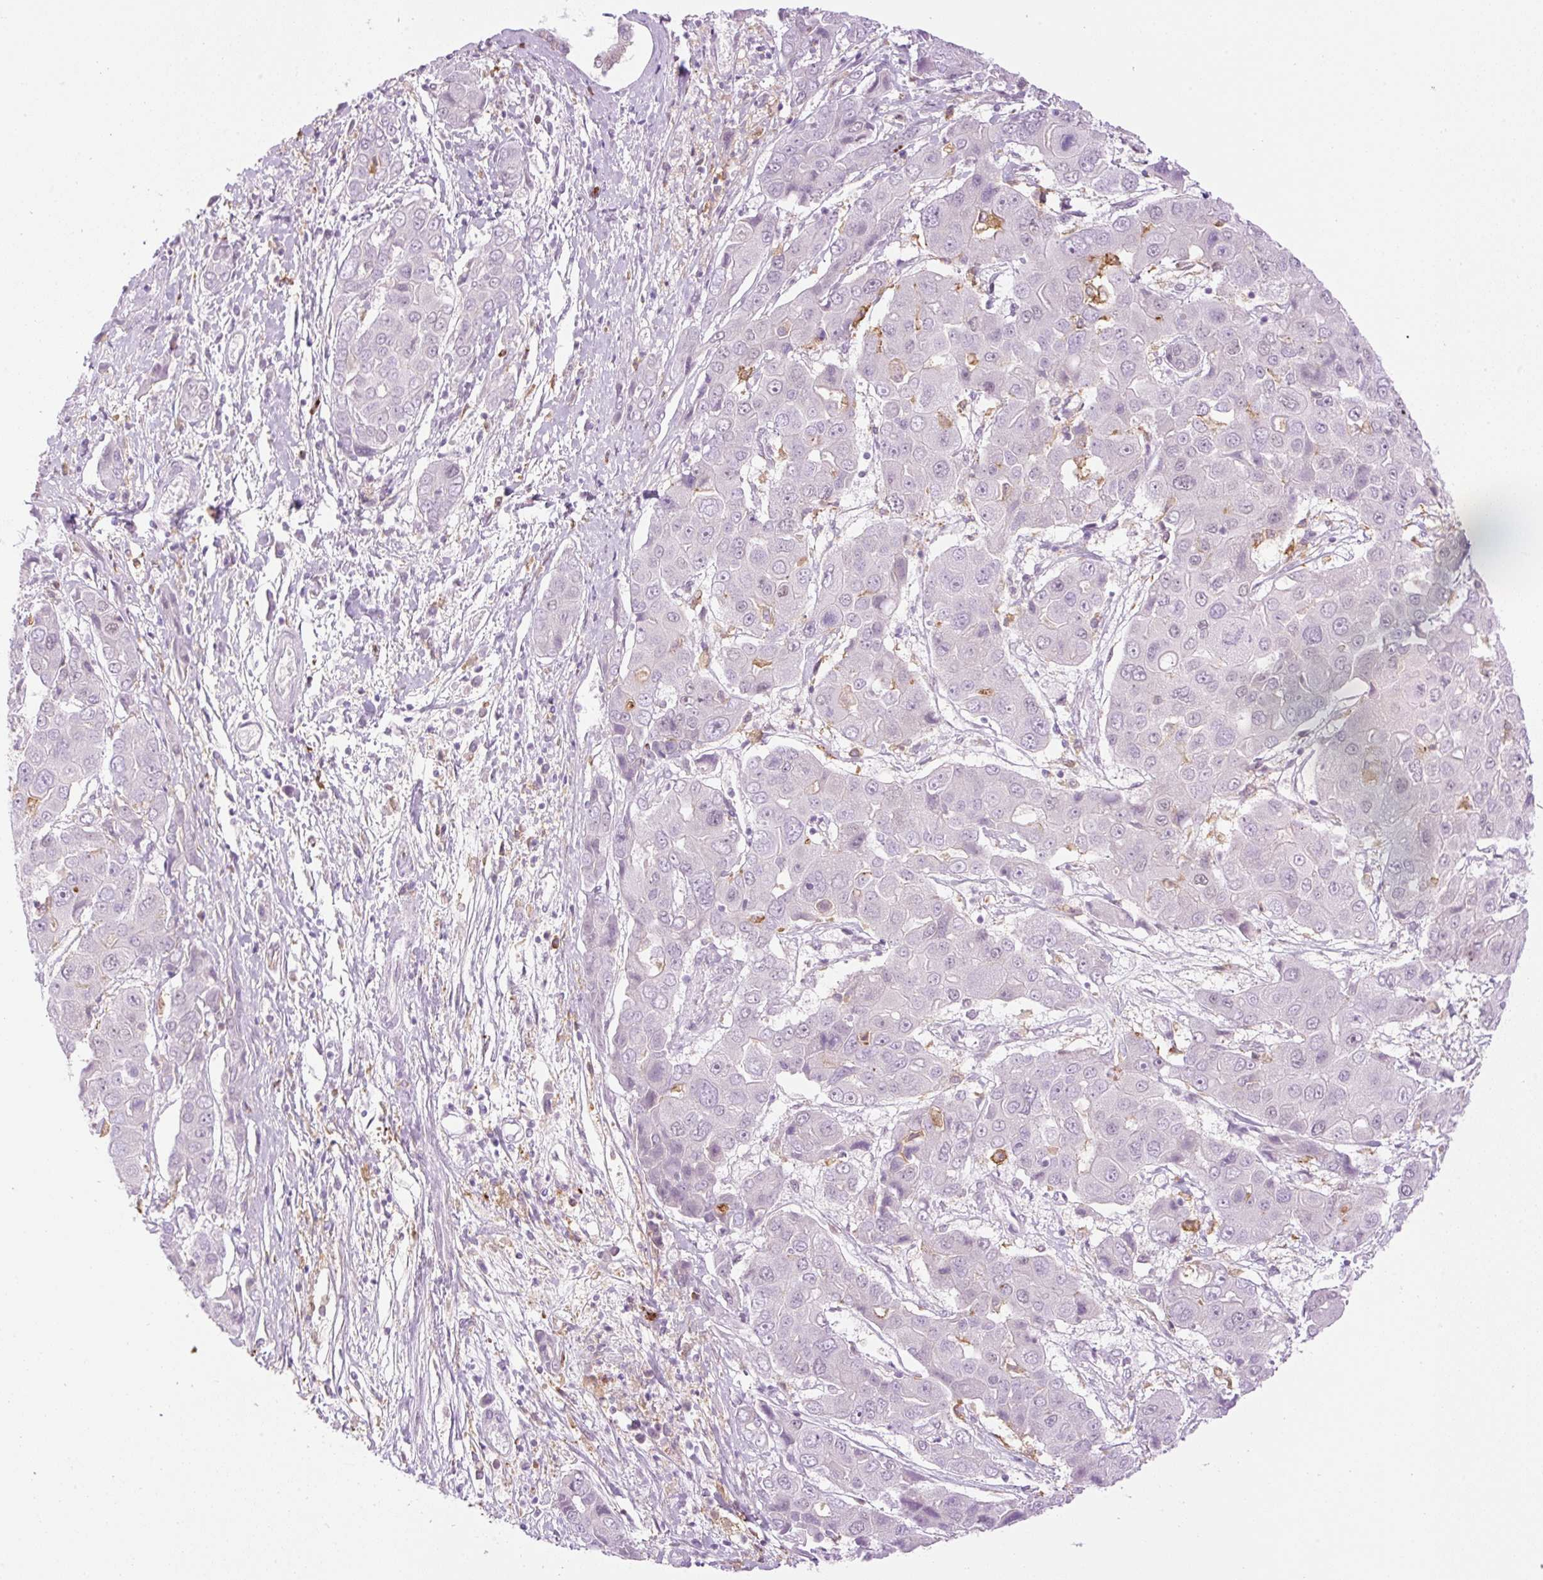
{"staining": {"intensity": "negative", "quantity": "none", "location": "none"}, "tissue": "liver cancer", "cell_type": "Tumor cells", "image_type": "cancer", "snomed": [{"axis": "morphology", "description": "Cholangiocarcinoma"}, {"axis": "topography", "description": "Liver"}], "caption": "This photomicrograph is of liver cancer (cholangiocarcinoma) stained with immunohistochemistry (IHC) to label a protein in brown with the nuclei are counter-stained blue. There is no staining in tumor cells.", "gene": "PALM3", "patient": {"sex": "male", "age": 67}}